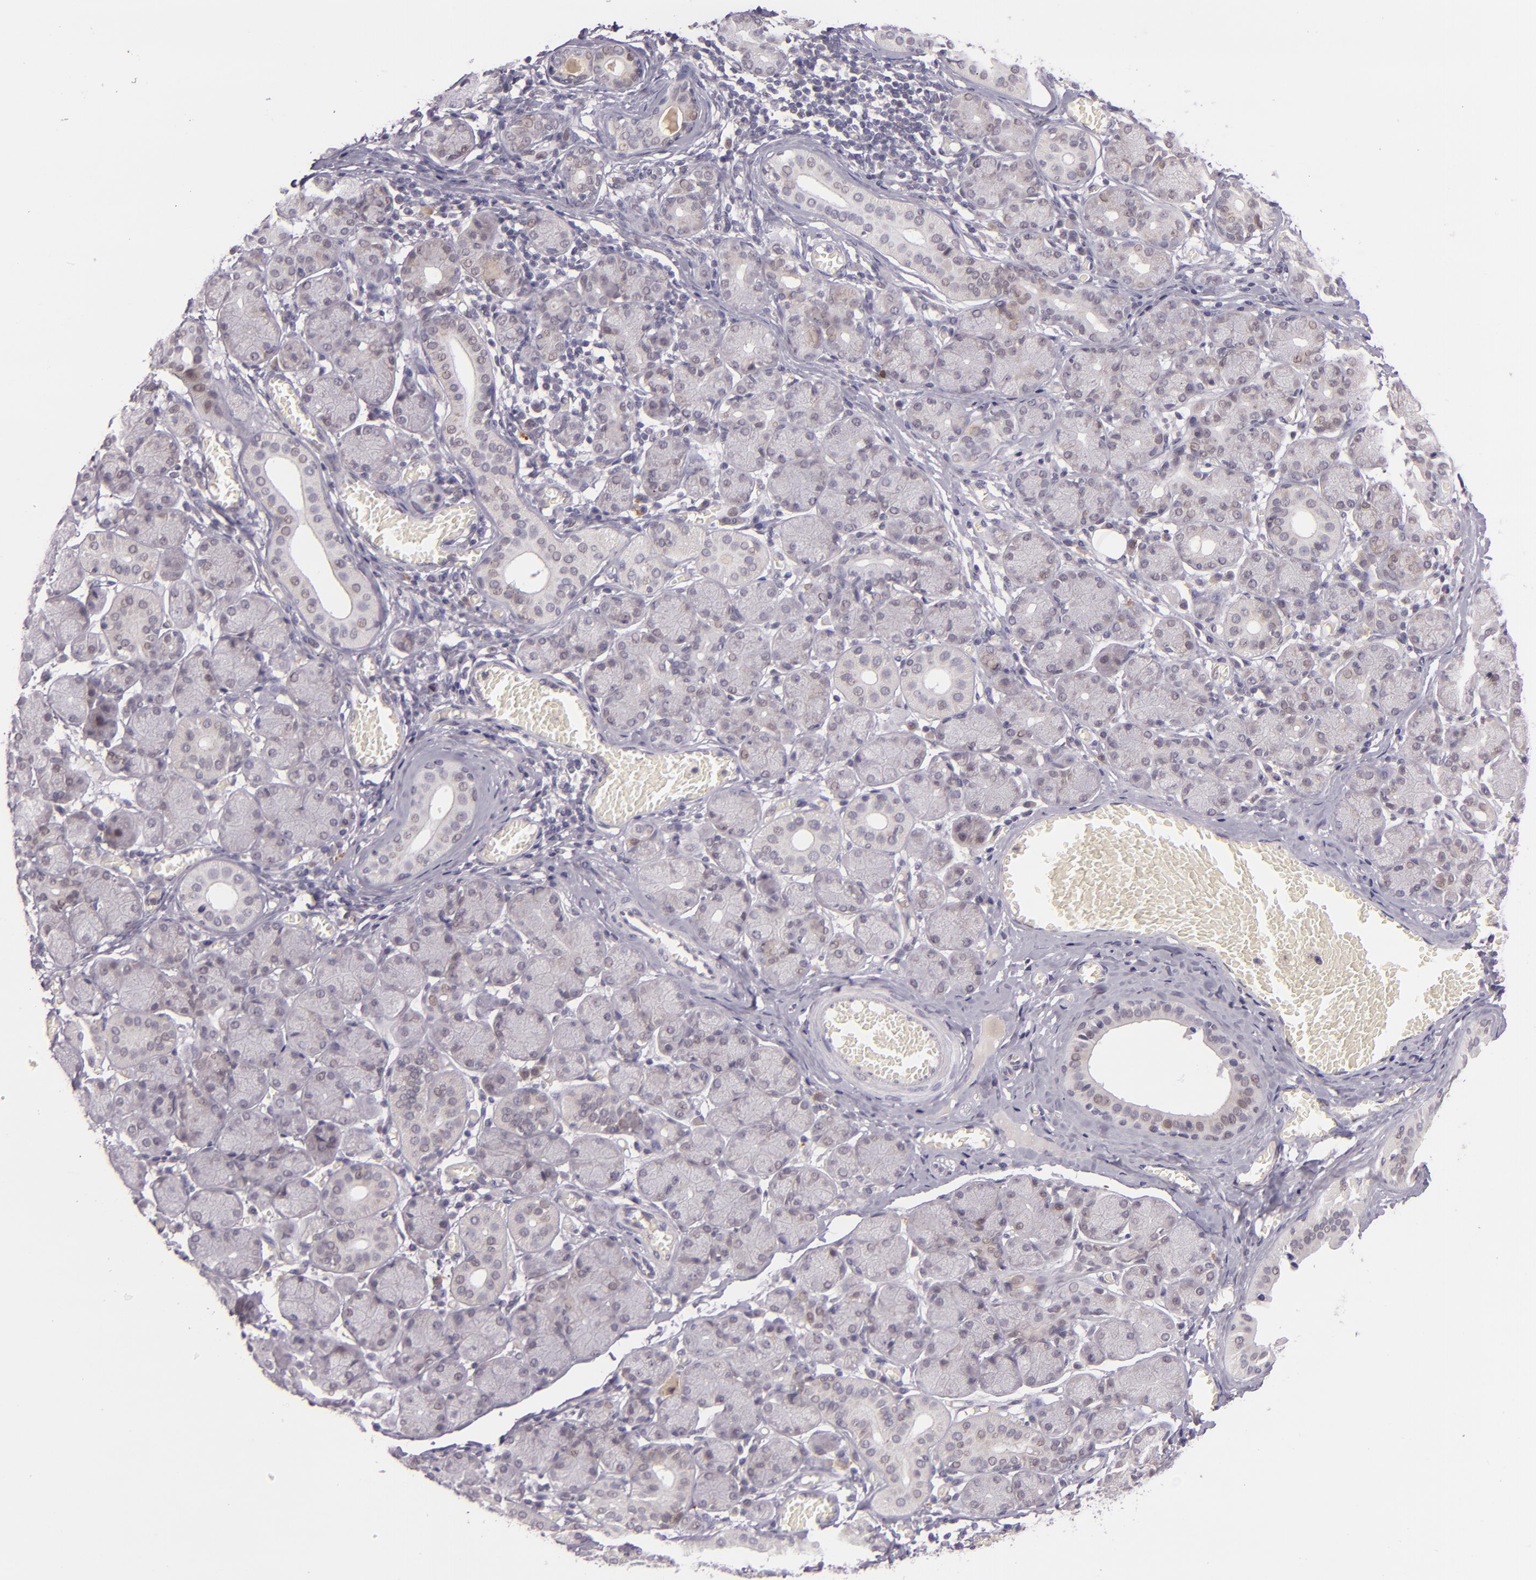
{"staining": {"intensity": "weak", "quantity": "<25%", "location": "nuclear"}, "tissue": "salivary gland", "cell_type": "Glandular cells", "image_type": "normal", "snomed": [{"axis": "morphology", "description": "Normal tissue, NOS"}, {"axis": "topography", "description": "Salivary gland"}], "caption": "Immunohistochemistry (IHC) micrograph of unremarkable salivary gland: human salivary gland stained with DAB shows no significant protein staining in glandular cells.", "gene": "CSE1L", "patient": {"sex": "female", "age": 24}}